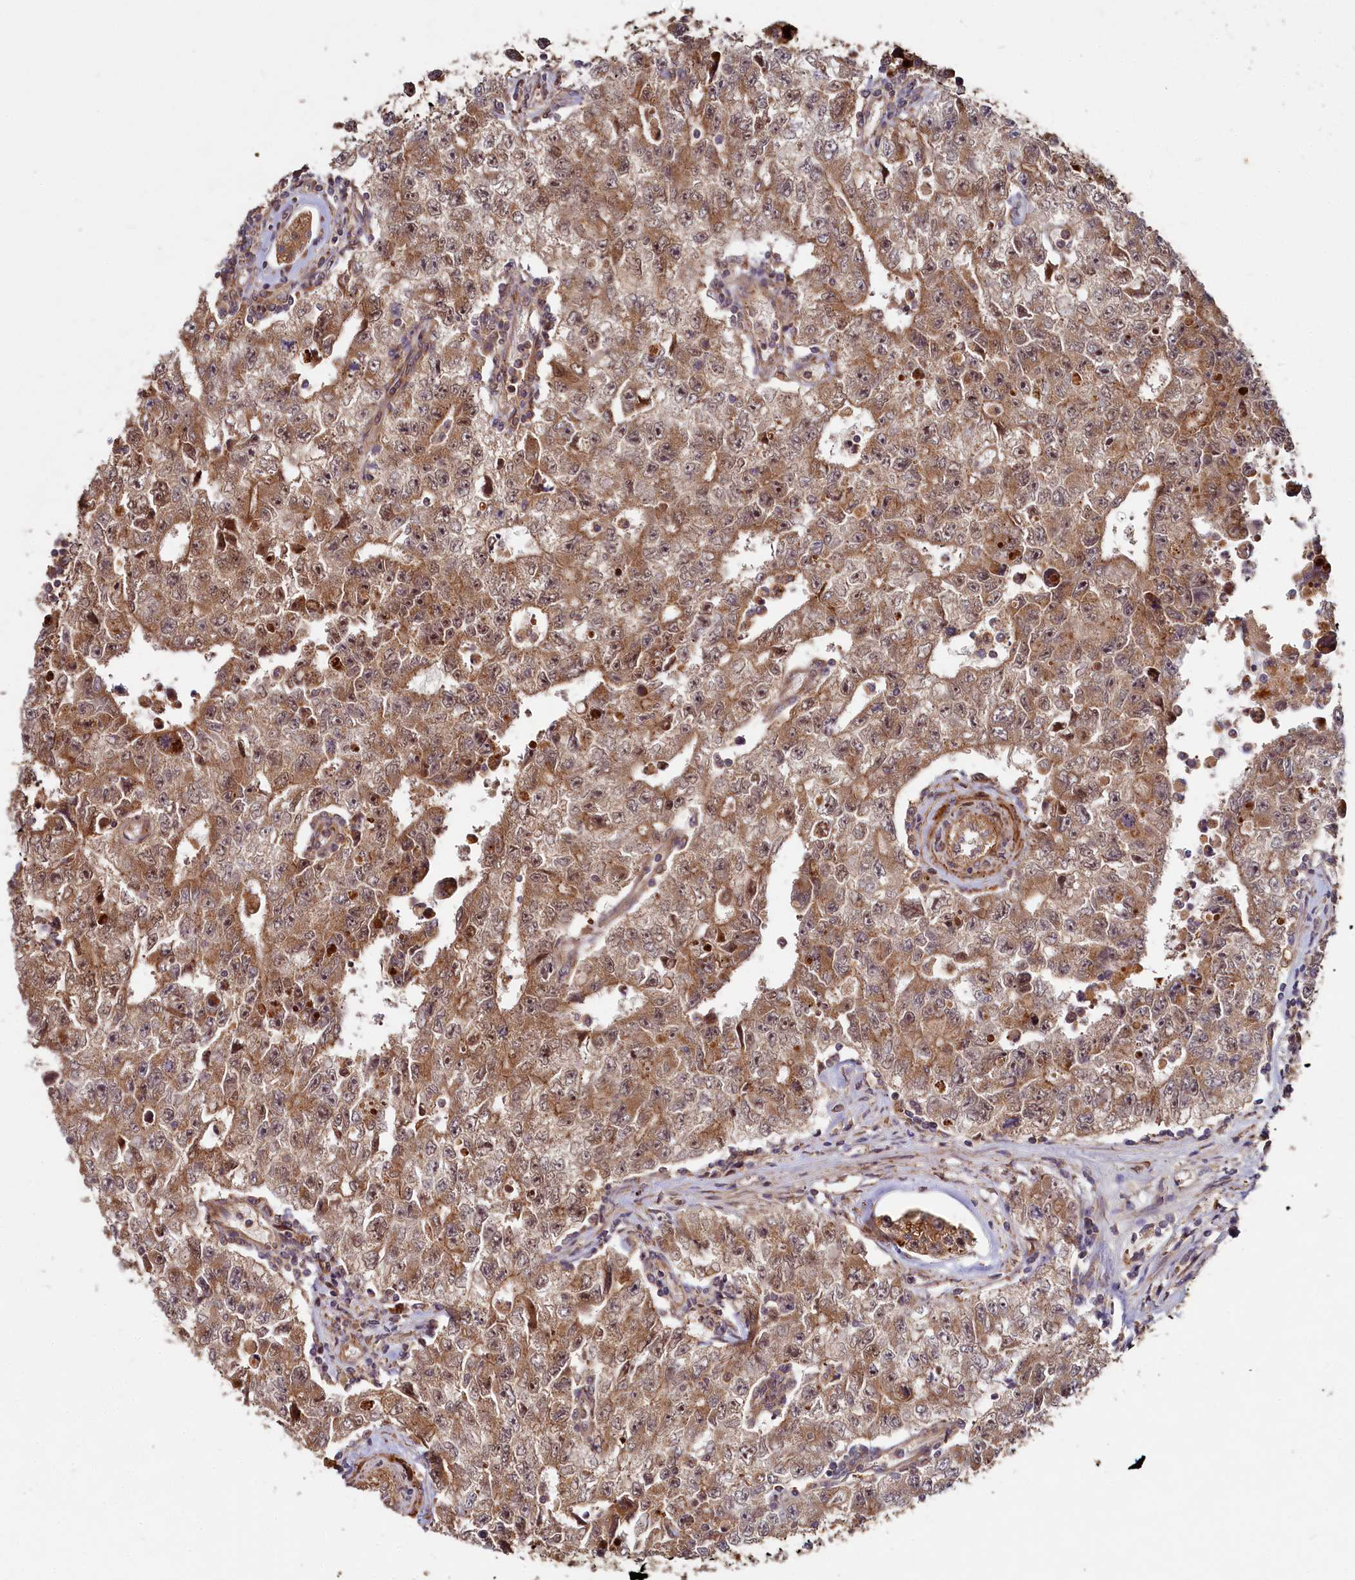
{"staining": {"intensity": "moderate", "quantity": ">75%", "location": "cytoplasmic/membranous"}, "tissue": "testis cancer", "cell_type": "Tumor cells", "image_type": "cancer", "snomed": [{"axis": "morphology", "description": "Carcinoma, Embryonal, NOS"}, {"axis": "topography", "description": "Testis"}], "caption": "Tumor cells show medium levels of moderate cytoplasmic/membranous positivity in approximately >75% of cells in testis cancer (embryonal carcinoma).", "gene": "TRIM23", "patient": {"sex": "male", "age": 17}}